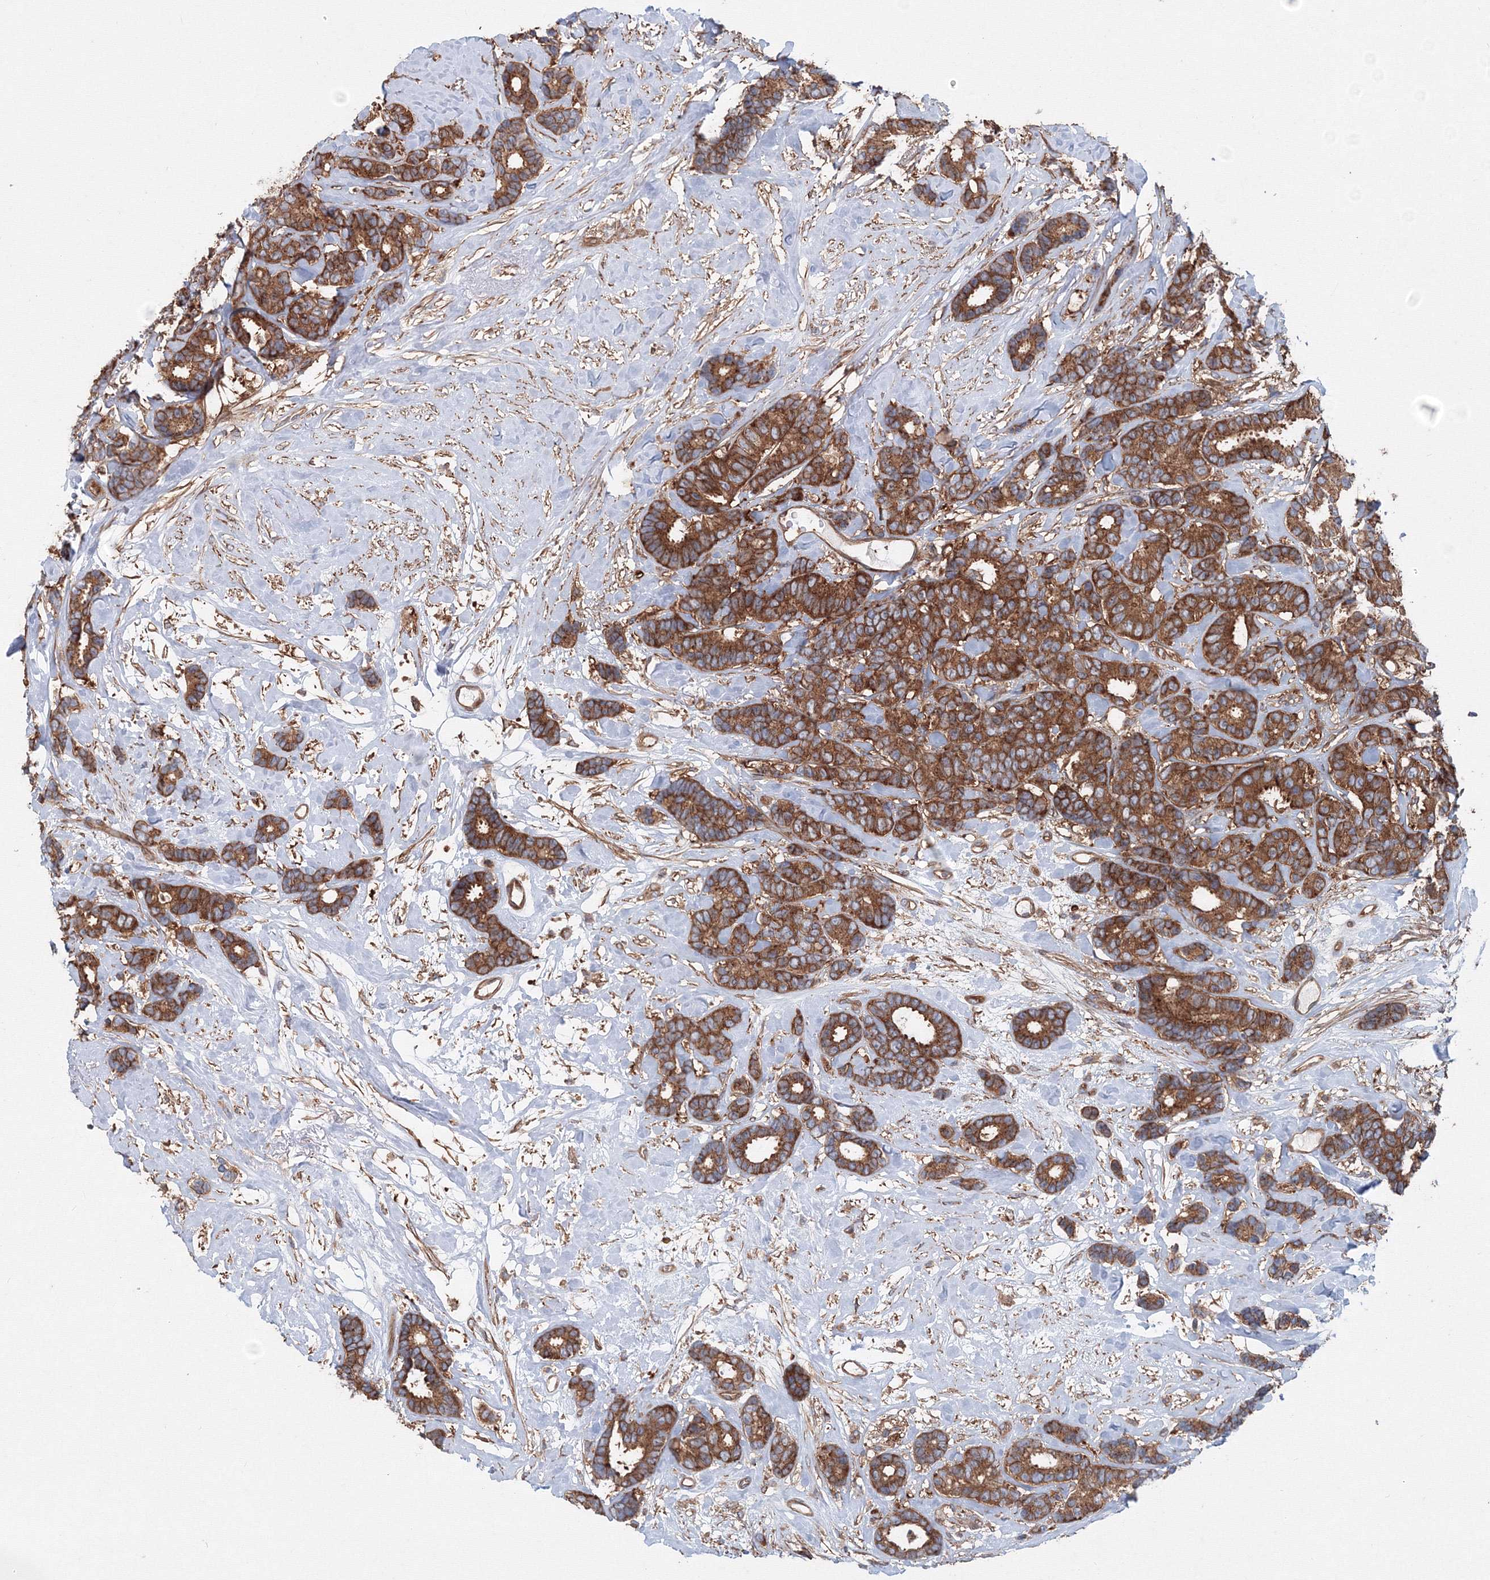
{"staining": {"intensity": "strong", "quantity": ">75%", "location": "cytoplasmic/membranous"}, "tissue": "breast cancer", "cell_type": "Tumor cells", "image_type": "cancer", "snomed": [{"axis": "morphology", "description": "Duct carcinoma"}, {"axis": "topography", "description": "Breast"}], "caption": "Tumor cells display strong cytoplasmic/membranous expression in about >75% of cells in breast cancer (invasive ductal carcinoma).", "gene": "EXOC1", "patient": {"sex": "female", "age": 87}}